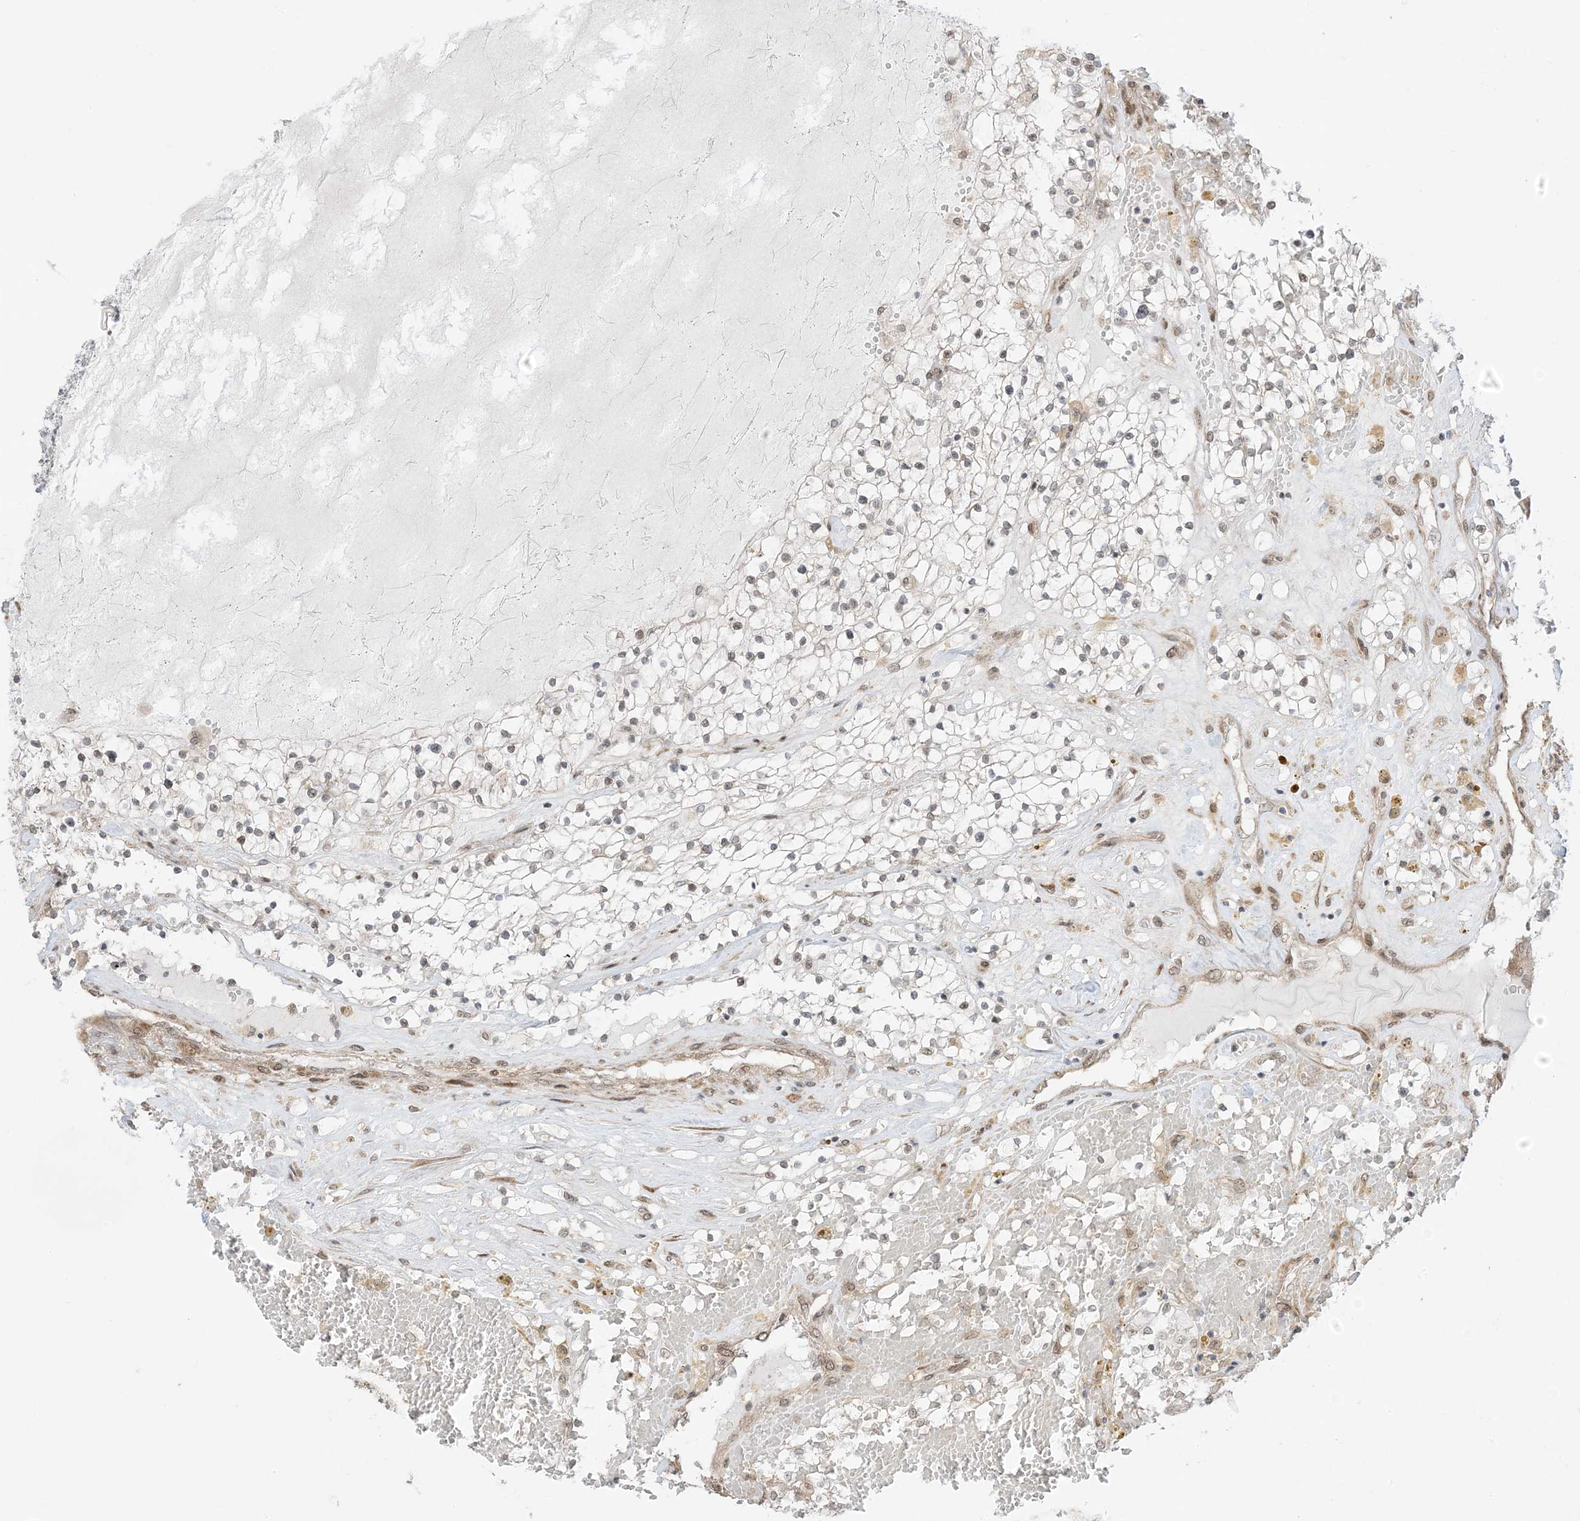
{"staining": {"intensity": "weak", "quantity": "<25%", "location": "cytoplasmic/membranous,nuclear"}, "tissue": "renal cancer", "cell_type": "Tumor cells", "image_type": "cancer", "snomed": [{"axis": "morphology", "description": "Normal tissue, NOS"}, {"axis": "morphology", "description": "Adenocarcinoma, NOS"}, {"axis": "topography", "description": "Kidney"}], "caption": "A histopathology image of human adenocarcinoma (renal) is negative for staining in tumor cells.", "gene": "UBE2E2", "patient": {"sex": "male", "age": 68}}